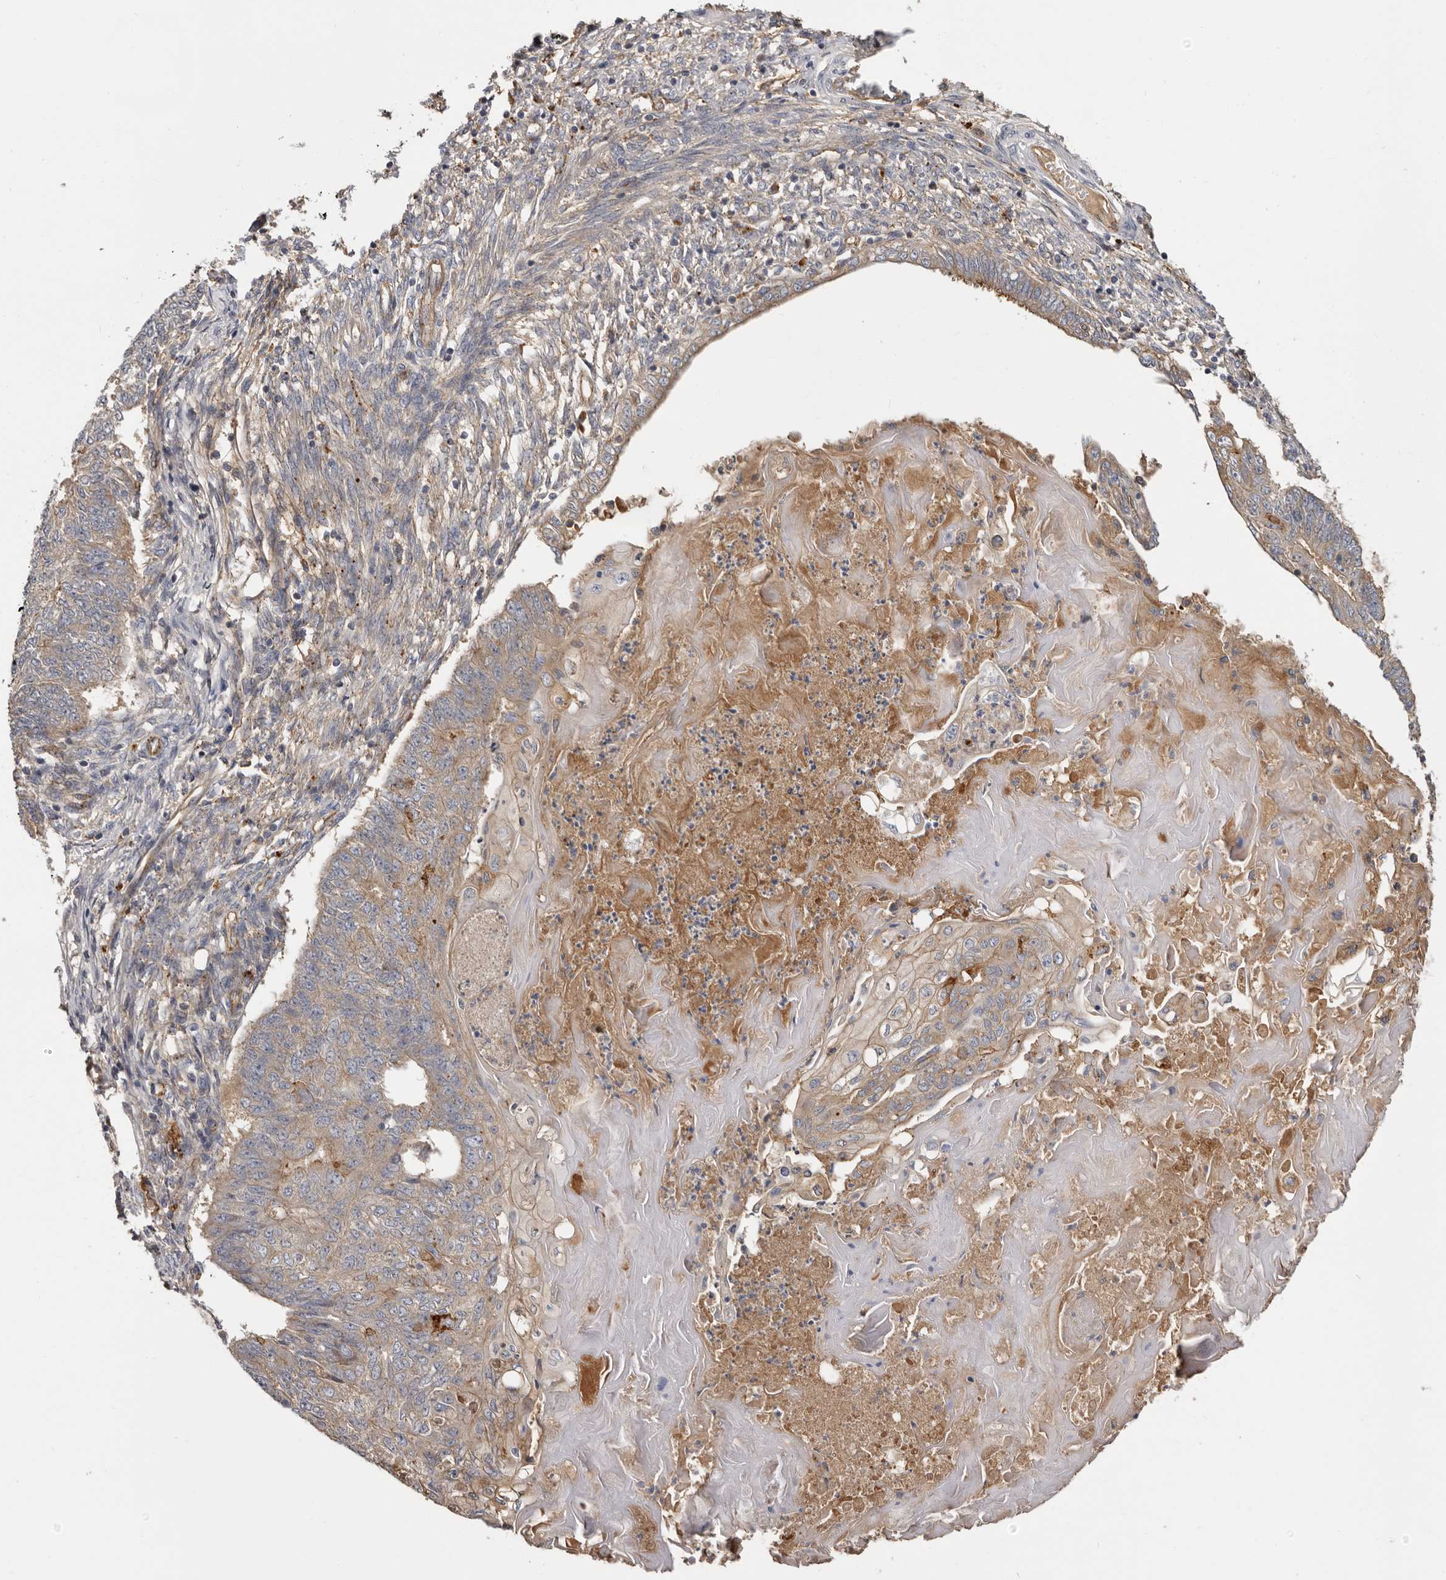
{"staining": {"intensity": "weak", "quantity": "25%-75%", "location": "cytoplasmic/membranous"}, "tissue": "endometrial cancer", "cell_type": "Tumor cells", "image_type": "cancer", "snomed": [{"axis": "morphology", "description": "Adenocarcinoma, NOS"}, {"axis": "topography", "description": "Endometrium"}], "caption": "Immunohistochemical staining of endometrial cancer reveals low levels of weak cytoplasmic/membranous expression in about 25%-75% of tumor cells.", "gene": "INKA2", "patient": {"sex": "female", "age": 32}}